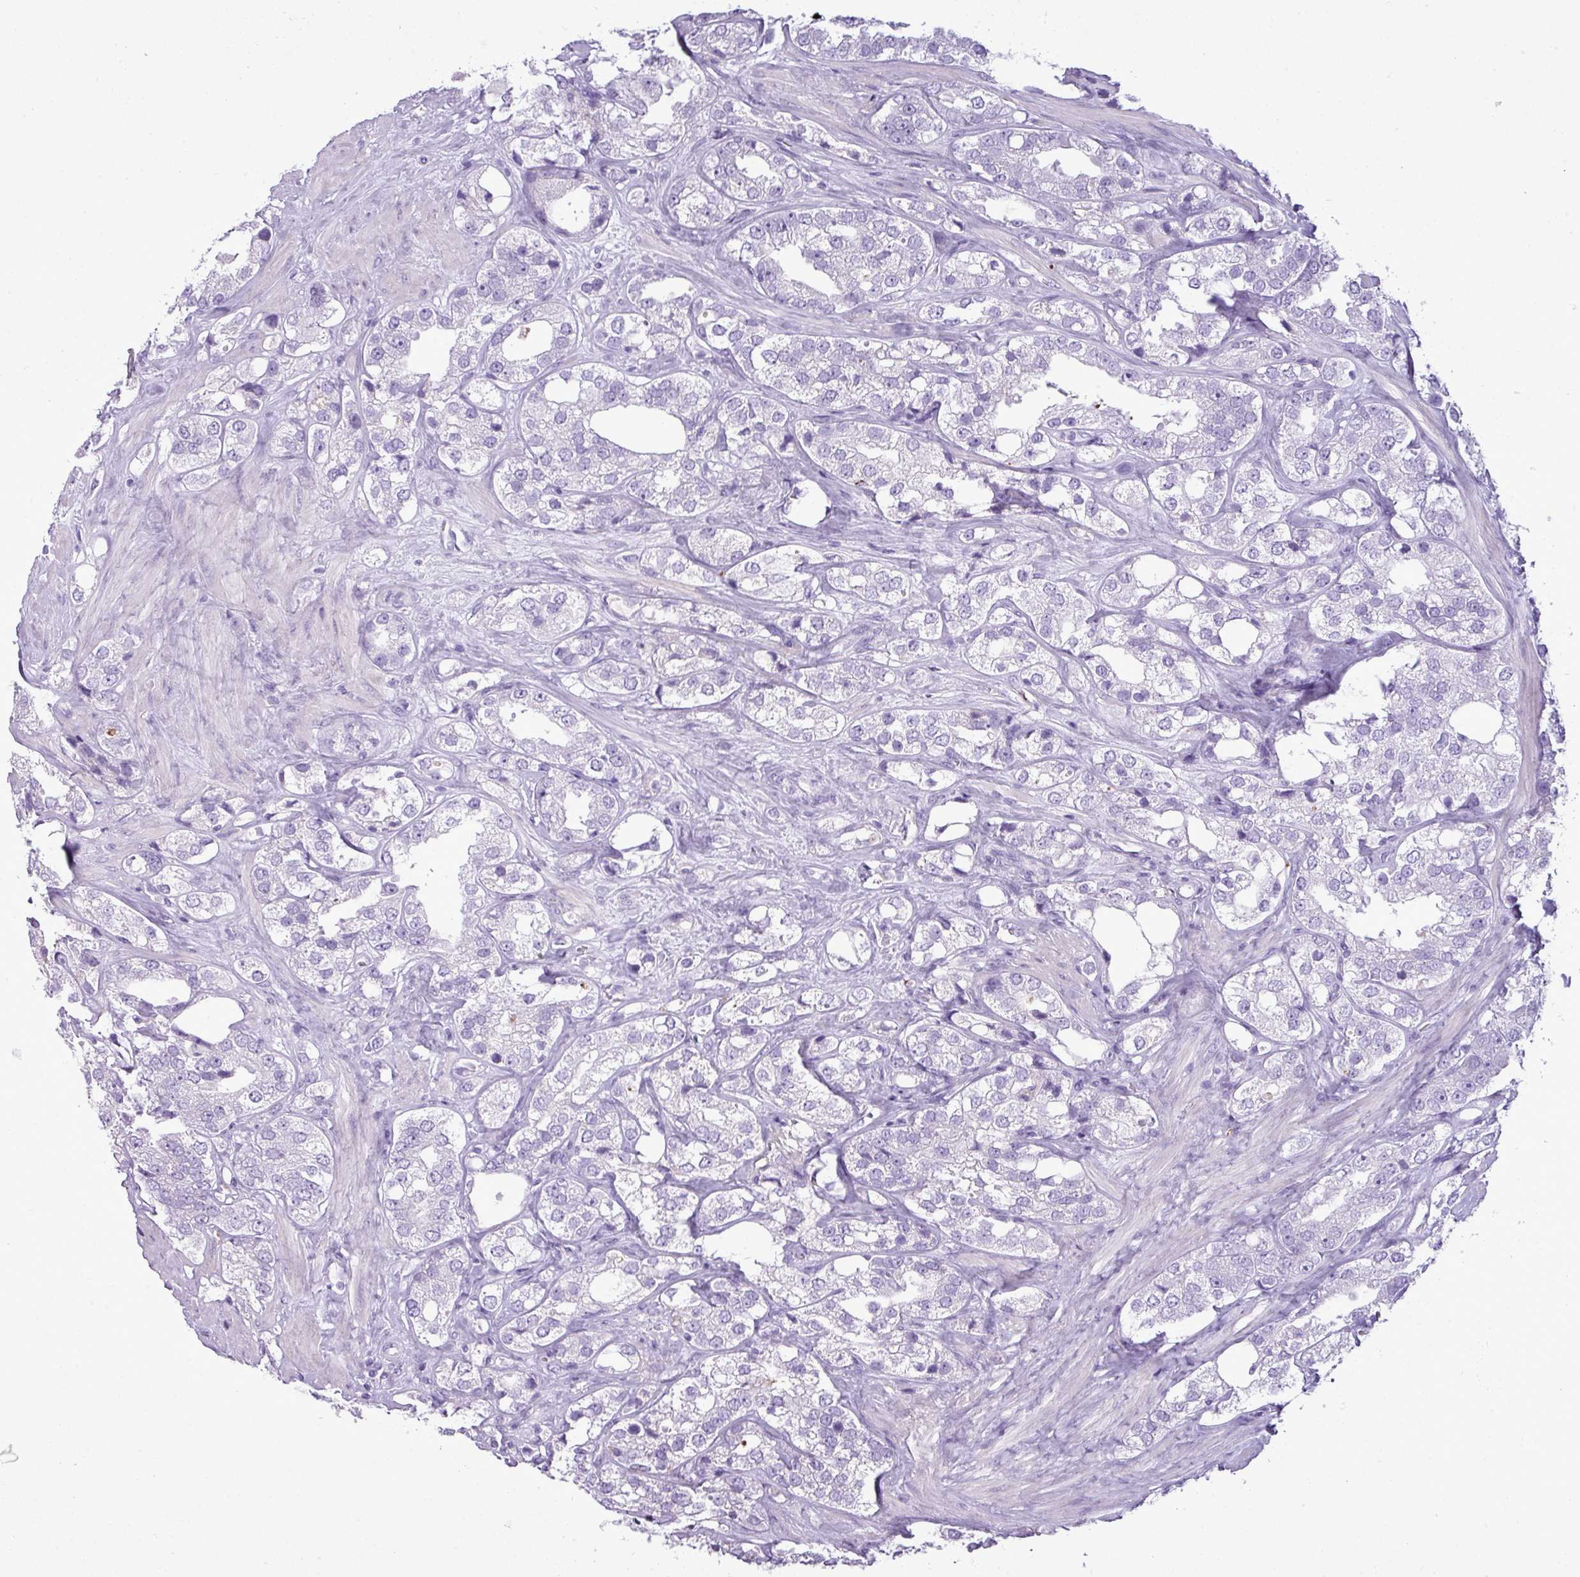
{"staining": {"intensity": "negative", "quantity": "none", "location": "none"}, "tissue": "prostate cancer", "cell_type": "Tumor cells", "image_type": "cancer", "snomed": [{"axis": "morphology", "description": "Adenocarcinoma, NOS"}, {"axis": "topography", "description": "Prostate"}], "caption": "Immunohistochemistry (IHC) of adenocarcinoma (prostate) shows no expression in tumor cells.", "gene": "RBMXL2", "patient": {"sex": "male", "age": 79}}